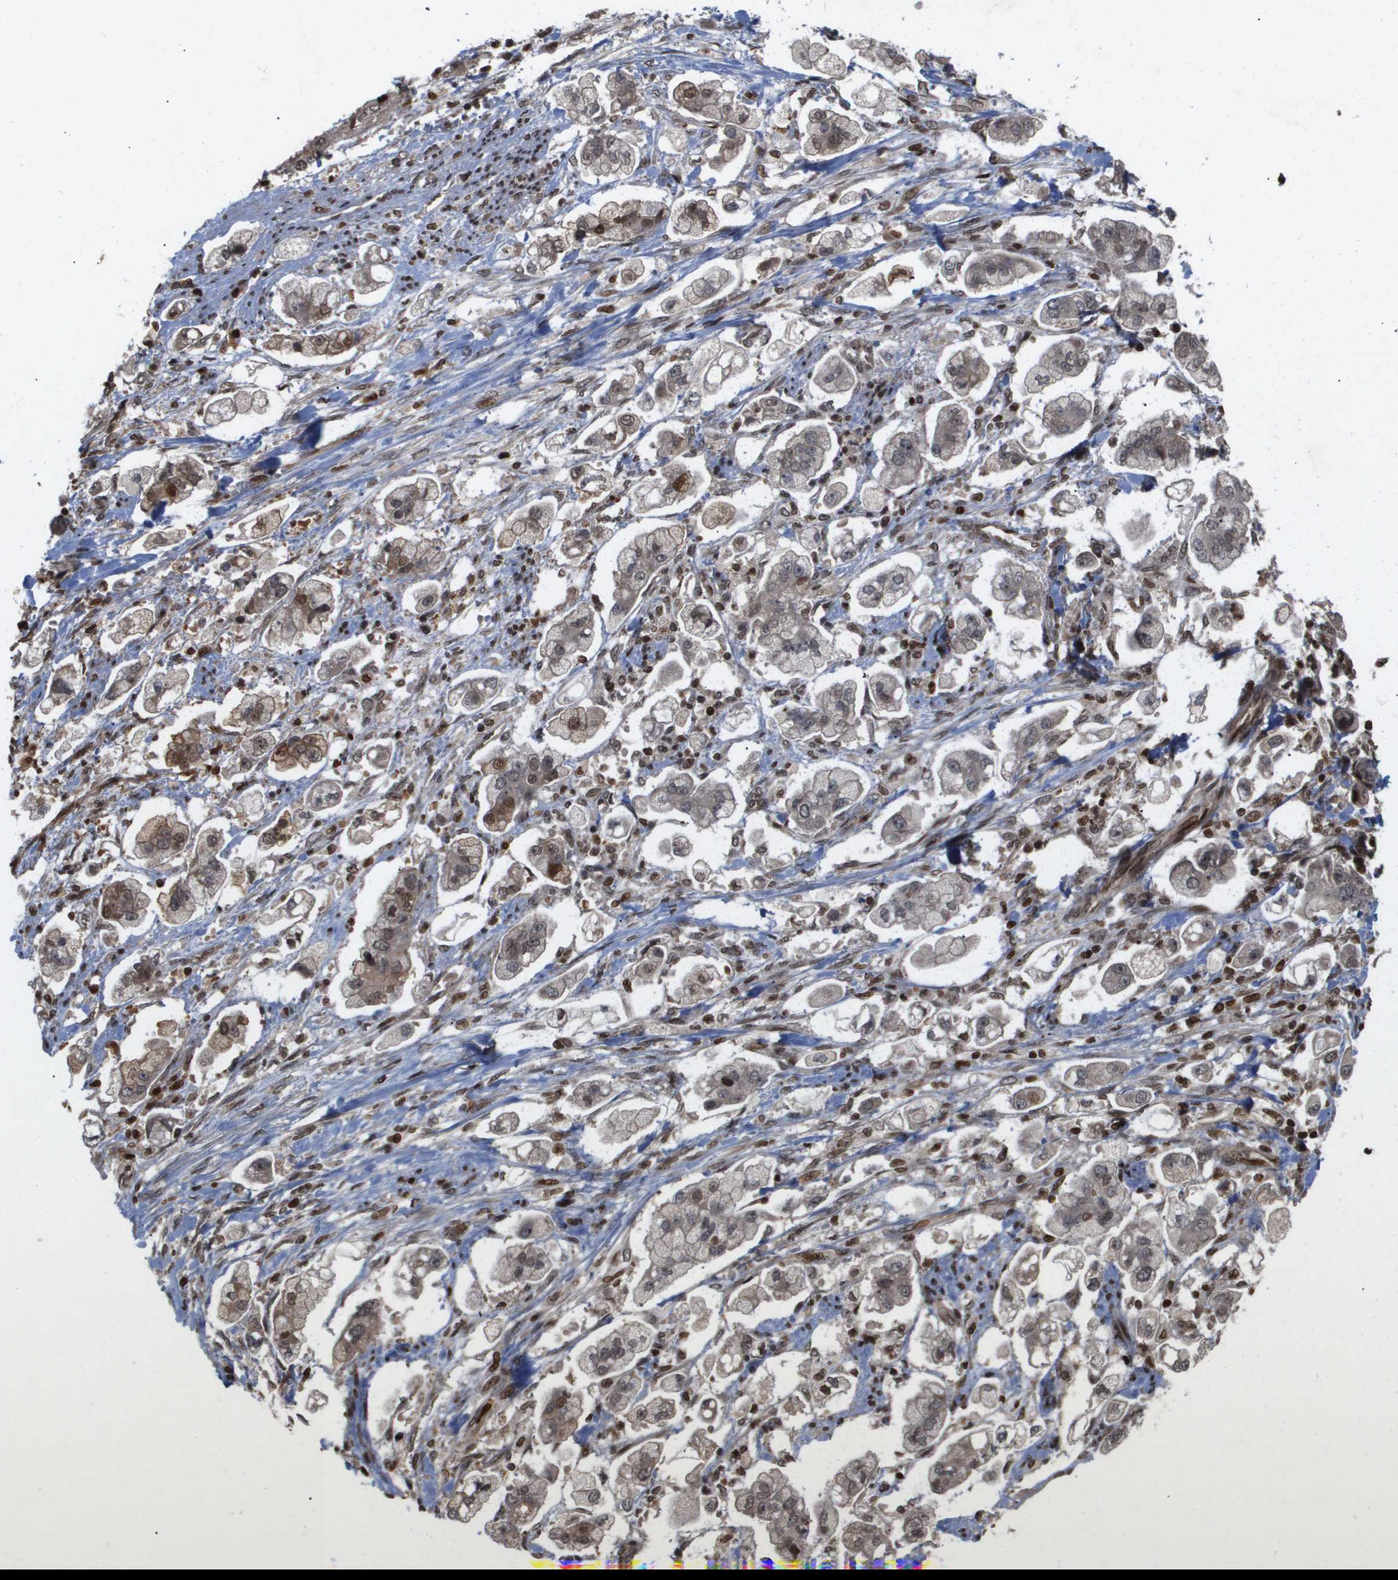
{"staining": {"intensity": "moderate", "quantity": "<25%", "location": "cytoplasmic/membranous"}, "tissue": "stomach cancer", "cell_type": "Tumor cells", "image_type": "cancer", "snomed": [{"axis": "morphology", "description": "Adenocarcinoma, NOS"}, {"axis": "topography", "description": "Stomach"}], "caption": "High-power microscopy captured an IHC micrograph of stomach cancer, revealing moderate cytoplasmic/membranous expression in approximately <25% of tumor cells.", "gene": "HSPA6", "patient": {"sex": "male", "age": 62}}